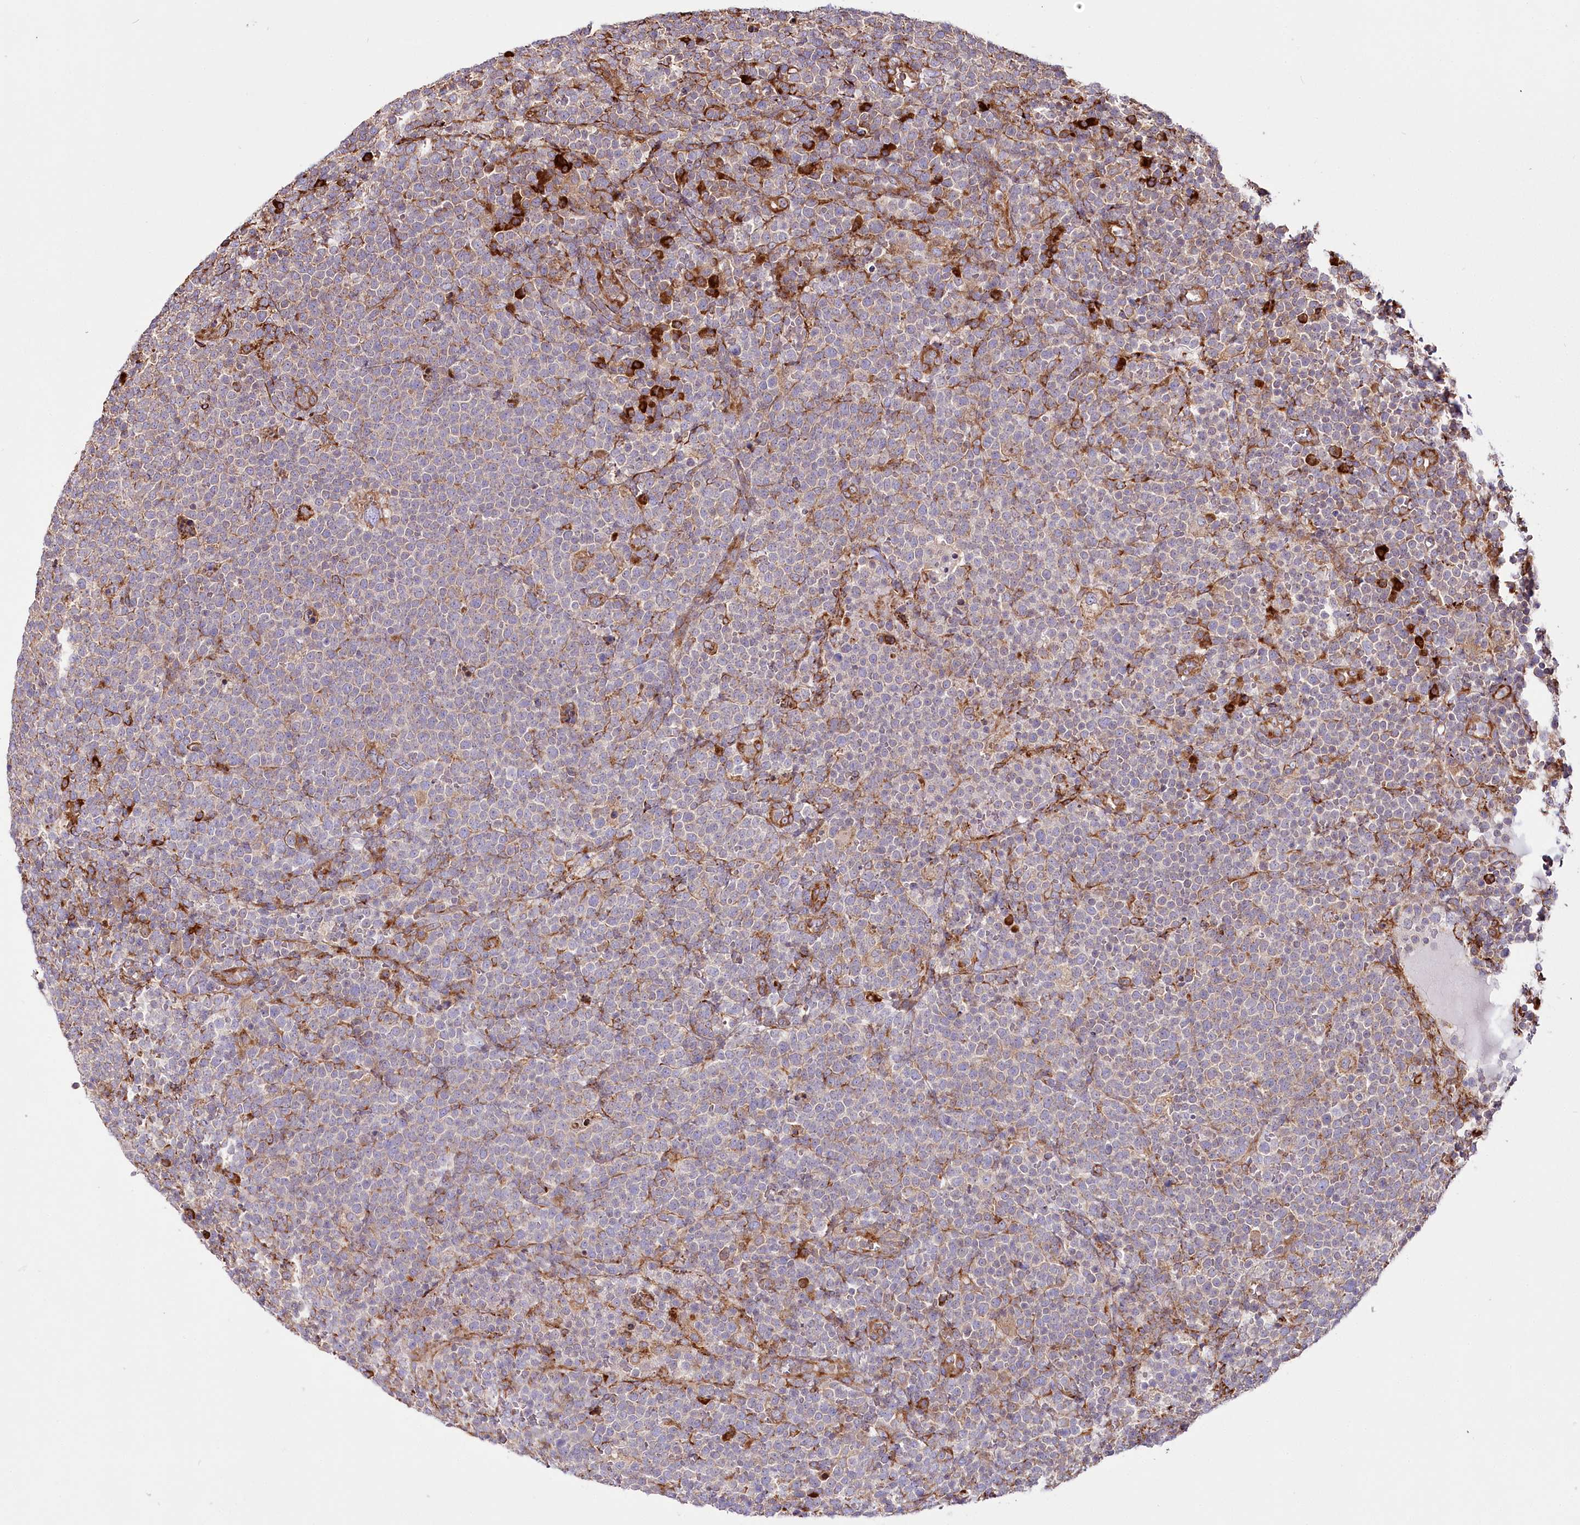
{"staining": {"intensity": "moderate", "quantity": "<25%", "location": "cytoplasmic/membranous"}, "tissue": "lymphoma", "cell_type": "Tumor cells", "image_type": "cancer", "snomed": [{"axis": "morphology", "description": "Malignant lymphoma, non-Hodgkin's type, High grade"}, {"axis": "topography", "description": "Lymph node"}], "caption": "Immunohistochemistry of human malignant lymphoma, non-Hodgkin's type (high-grade) demonstrates low levels of moderate cytoplasmic/membranous expression in approximately <25% of tumor cells. The protein of interest is shown in brown color, while the nuclei are stained blue.", "gene": "POGLUT1", "patient": {"sex": "male", "age": 61}}